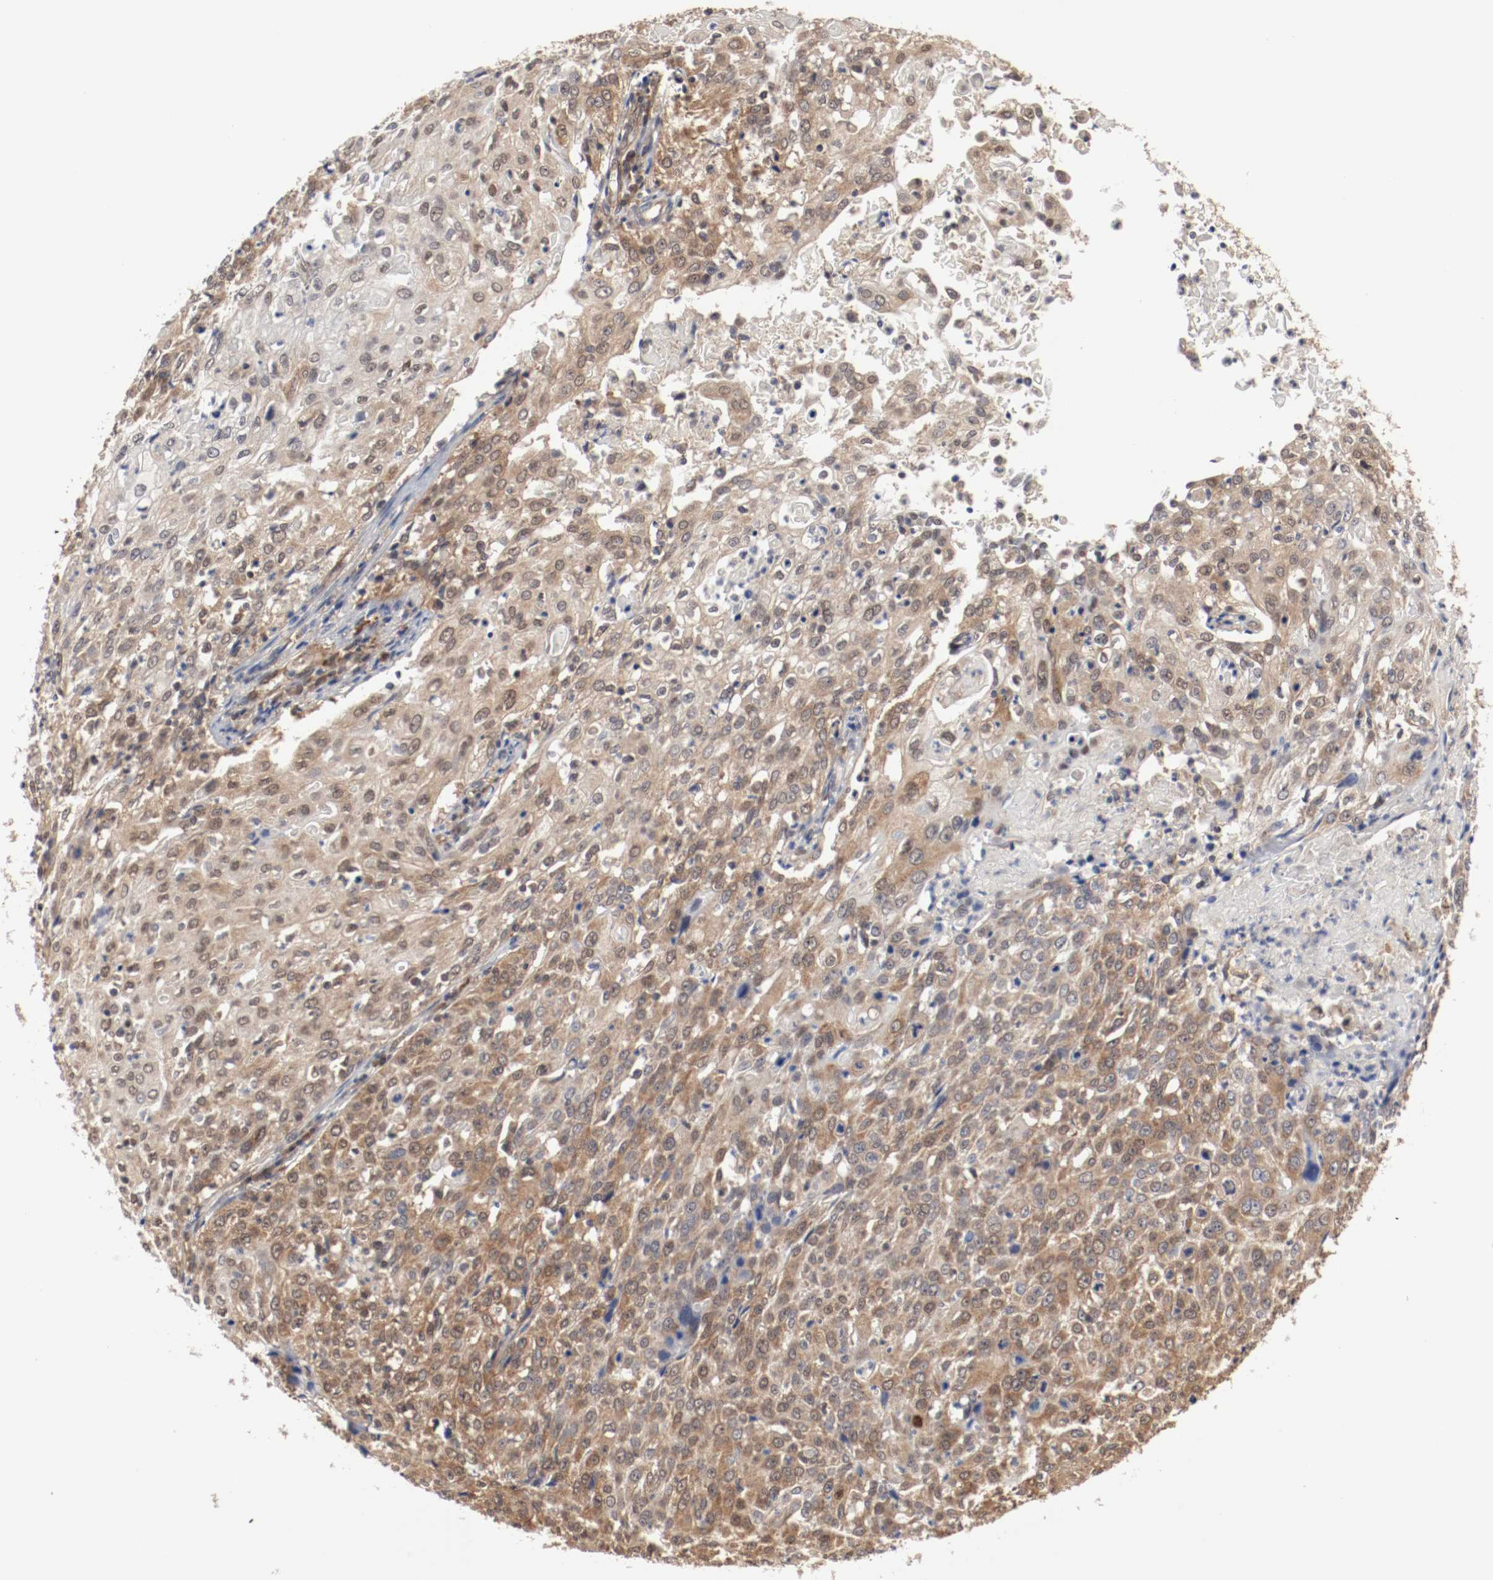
{"staining": {"intensity": "moderate", "quantity": ">75%", "location": "cytoplasmic/membranous,nuclear"}, "tissue": "cervical cancer", "cell_type": "Tumor cells", "image_type": "cancer", "snomed": [{"axis": "morphology", "description": "Squamous cell carcinoma, NOS"}, {"axis": "topography", "description": "Cervix"}], "caption": "Immunohistochemical staining of squamous cell carcinoma (cervical) demonstrates medium levels of moderate cytoplasmic/membranous and nuclear expression in about >75% of tumor cells. (Stains: DAB (3,3'-diaminobenzidine) in brown, nuclei in blue, Microscopy: brightfield microscopy at high magnification).", "gene": "AFG3L2", "patient": {"sex": "female", "age": 39}}